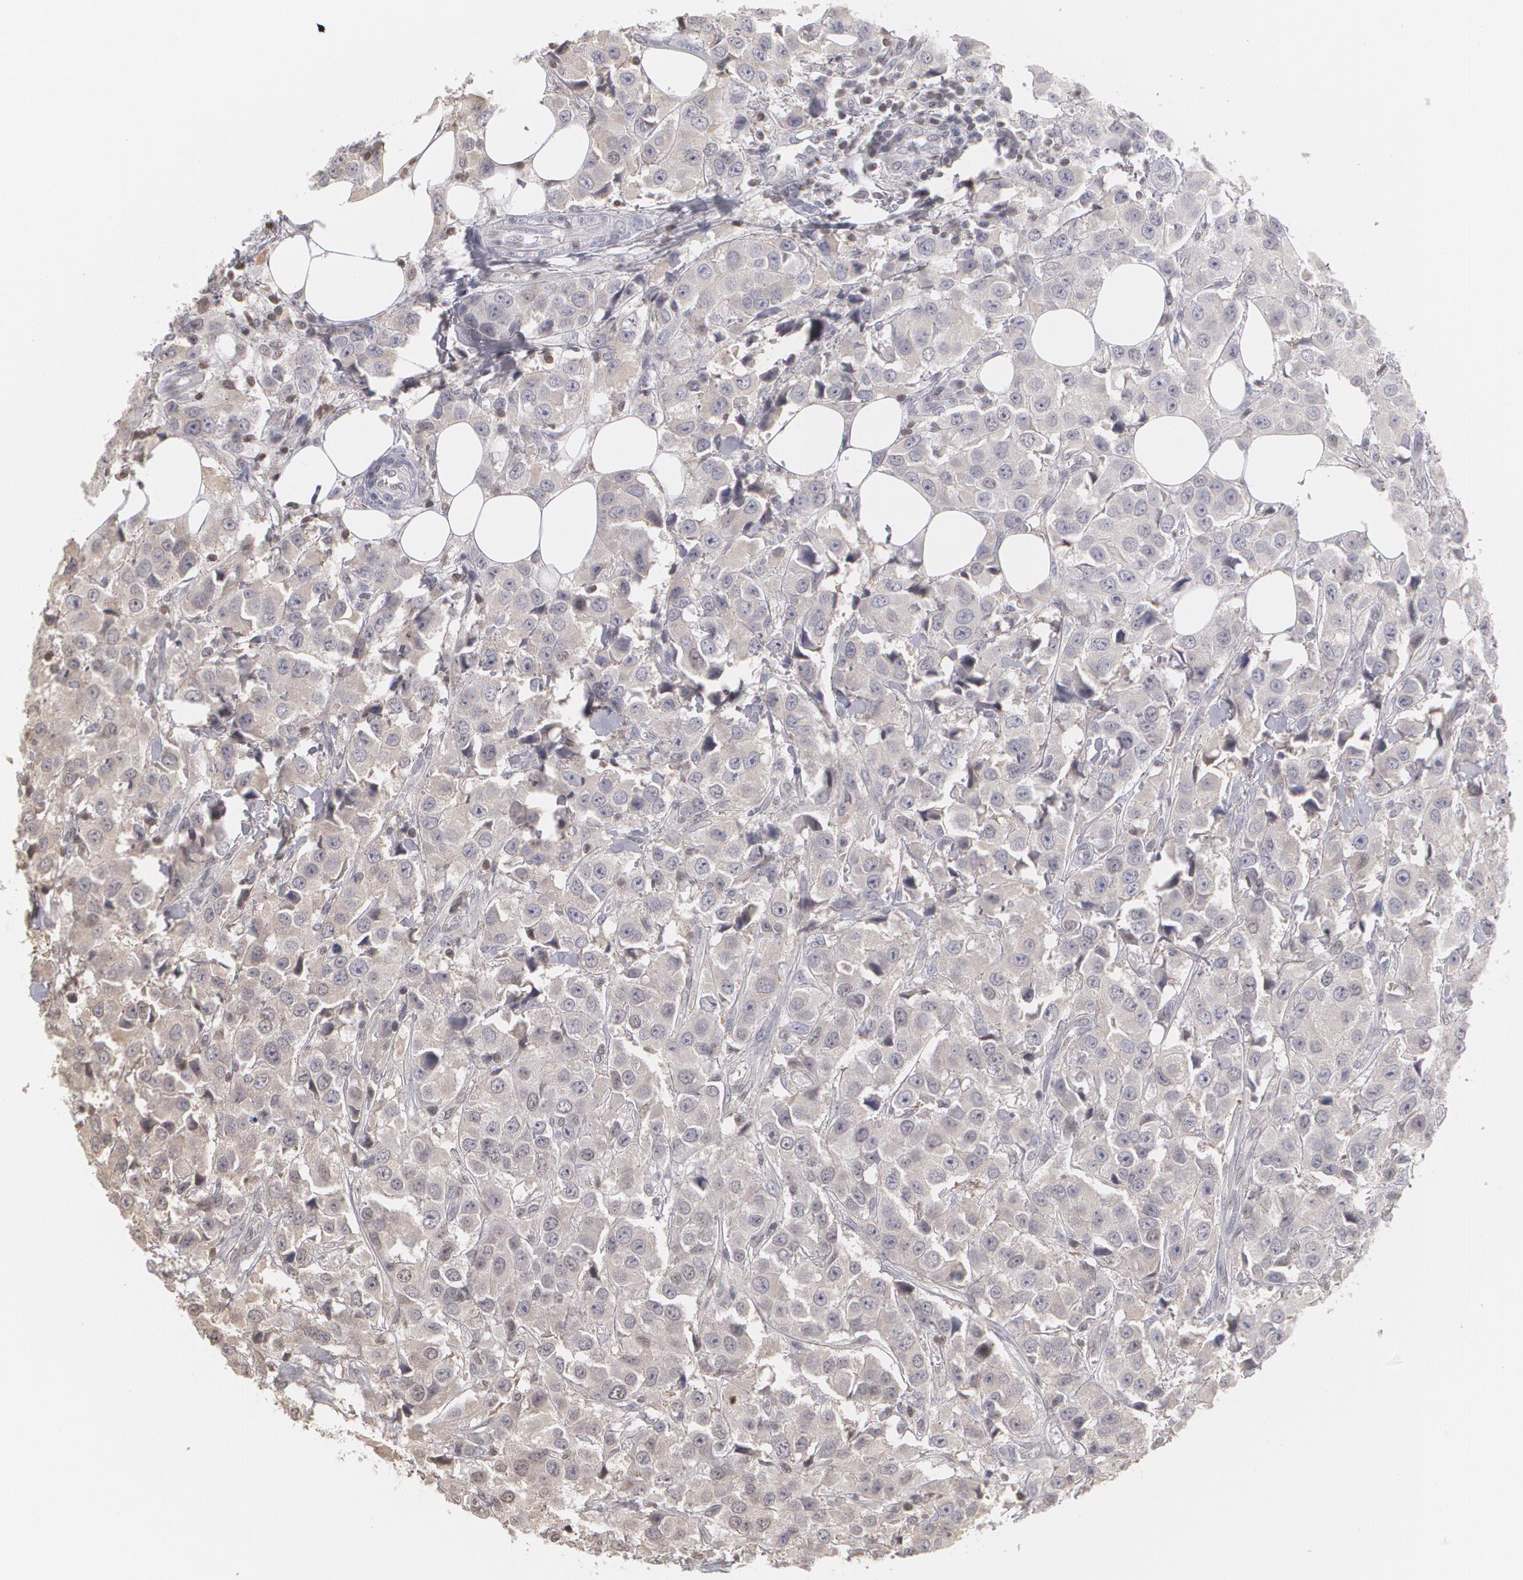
{"staining": {"intensity": "weak", "quantity": ">75%", "location": "cytoplasmic/membranous"}, "tissue": "breast cancer", "cell_type": "Tumor cells", "image_type": "cancer", "snomed": [{"axis": "morphology", "description": "Duct carcinoma"}, {"axis": "topography", "description": "Breast"}], "caption": "Immunohistochemistry micrograph of neoplastic tissue: breast cancer stained using immunohistochemistry (IHC) shows low levels of weak protein expression localized specifically in the cytoplasmic/membranous of tumor cells, appearing as a cytoplasmic/membranous brown color.", "gene": "SERPINA1", "patient": {"sex": "female", "age": 58}}